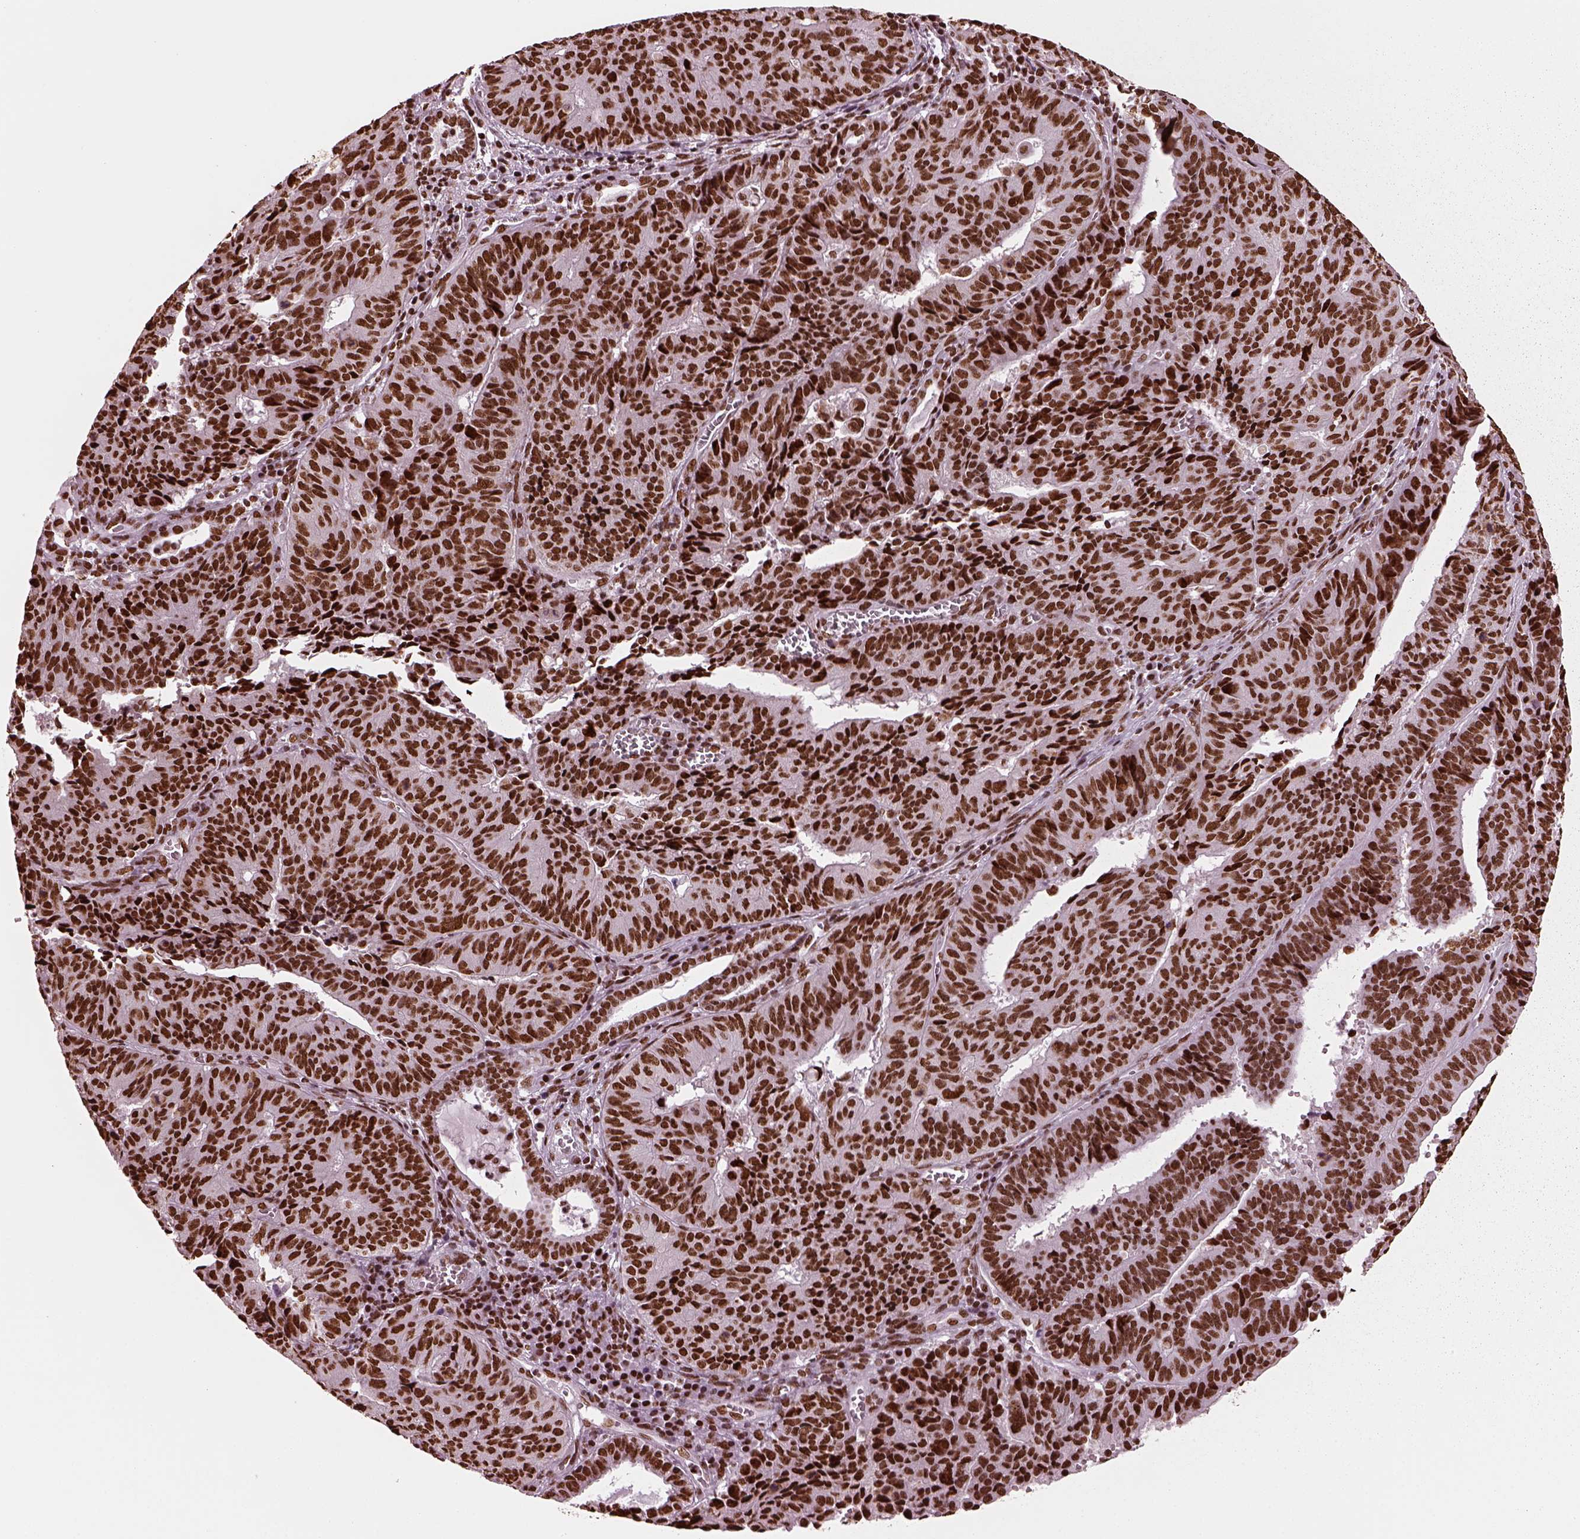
{"staining": {"intensity": "strong", "quantity": ">75%", "location": "nuclear"}, "tissue": "endometrial cancer", "cell_type": "Tumor cells", "image_type": "cancer", "snomed": [{"axis": "morphology", "description": "Adenocarcinoma, NOS"}, {"axis": "topography", "description": "Endometrium"}], "caption": "Immunohistochemistry (DAB (3,3'-diaminobenzidine)) staining of human endometrial adenocarcinoma reveals strong nuclear protein positivity in about >75% of tumor cells.", "gene": "CBFA2T3", "patient": {"sex": "female", "age": 65}}